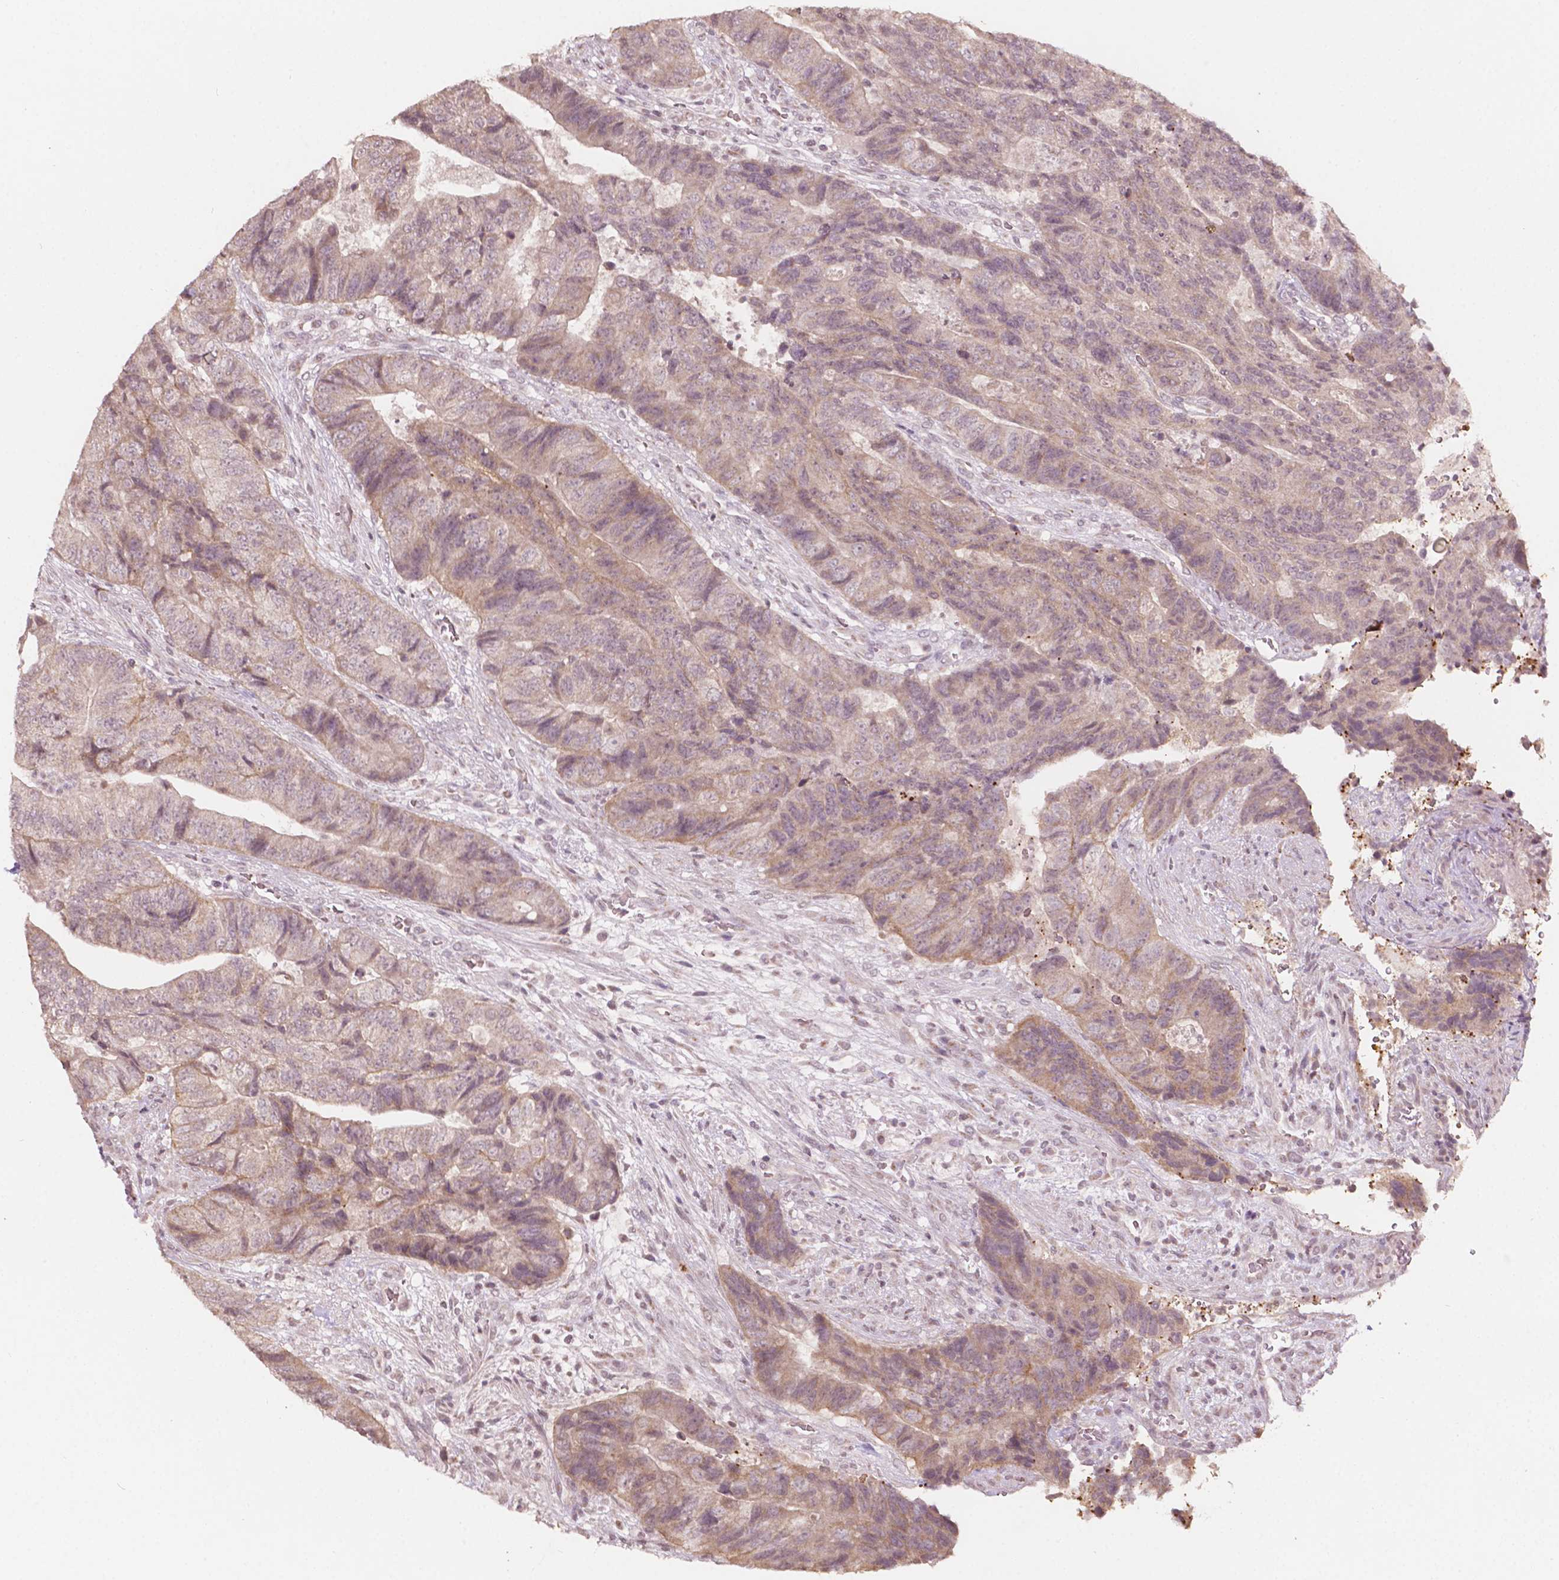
{"staining": {"intensity": "negative", "quantity": "none", "location": "none"}, "tissue": "colorectal cancer", "cell_type": "Tumor cells", "image_type": "cancer", "snomed": [{"axis": "morphology", "description": "Normal tissue, NOS"}, {"axis": "morphology", "description": "Adenocarcinoma, NOS"}, {"axis": "topography", "description": "Colon"}], "caption": "Immunohistochemistry (IHC) of human colorectal cancer (adenocarcinoma) demonstrates no positivity in tumor cells.", "gene": "NOS1AP", "patient": {"sex": "female", "age": 48}}